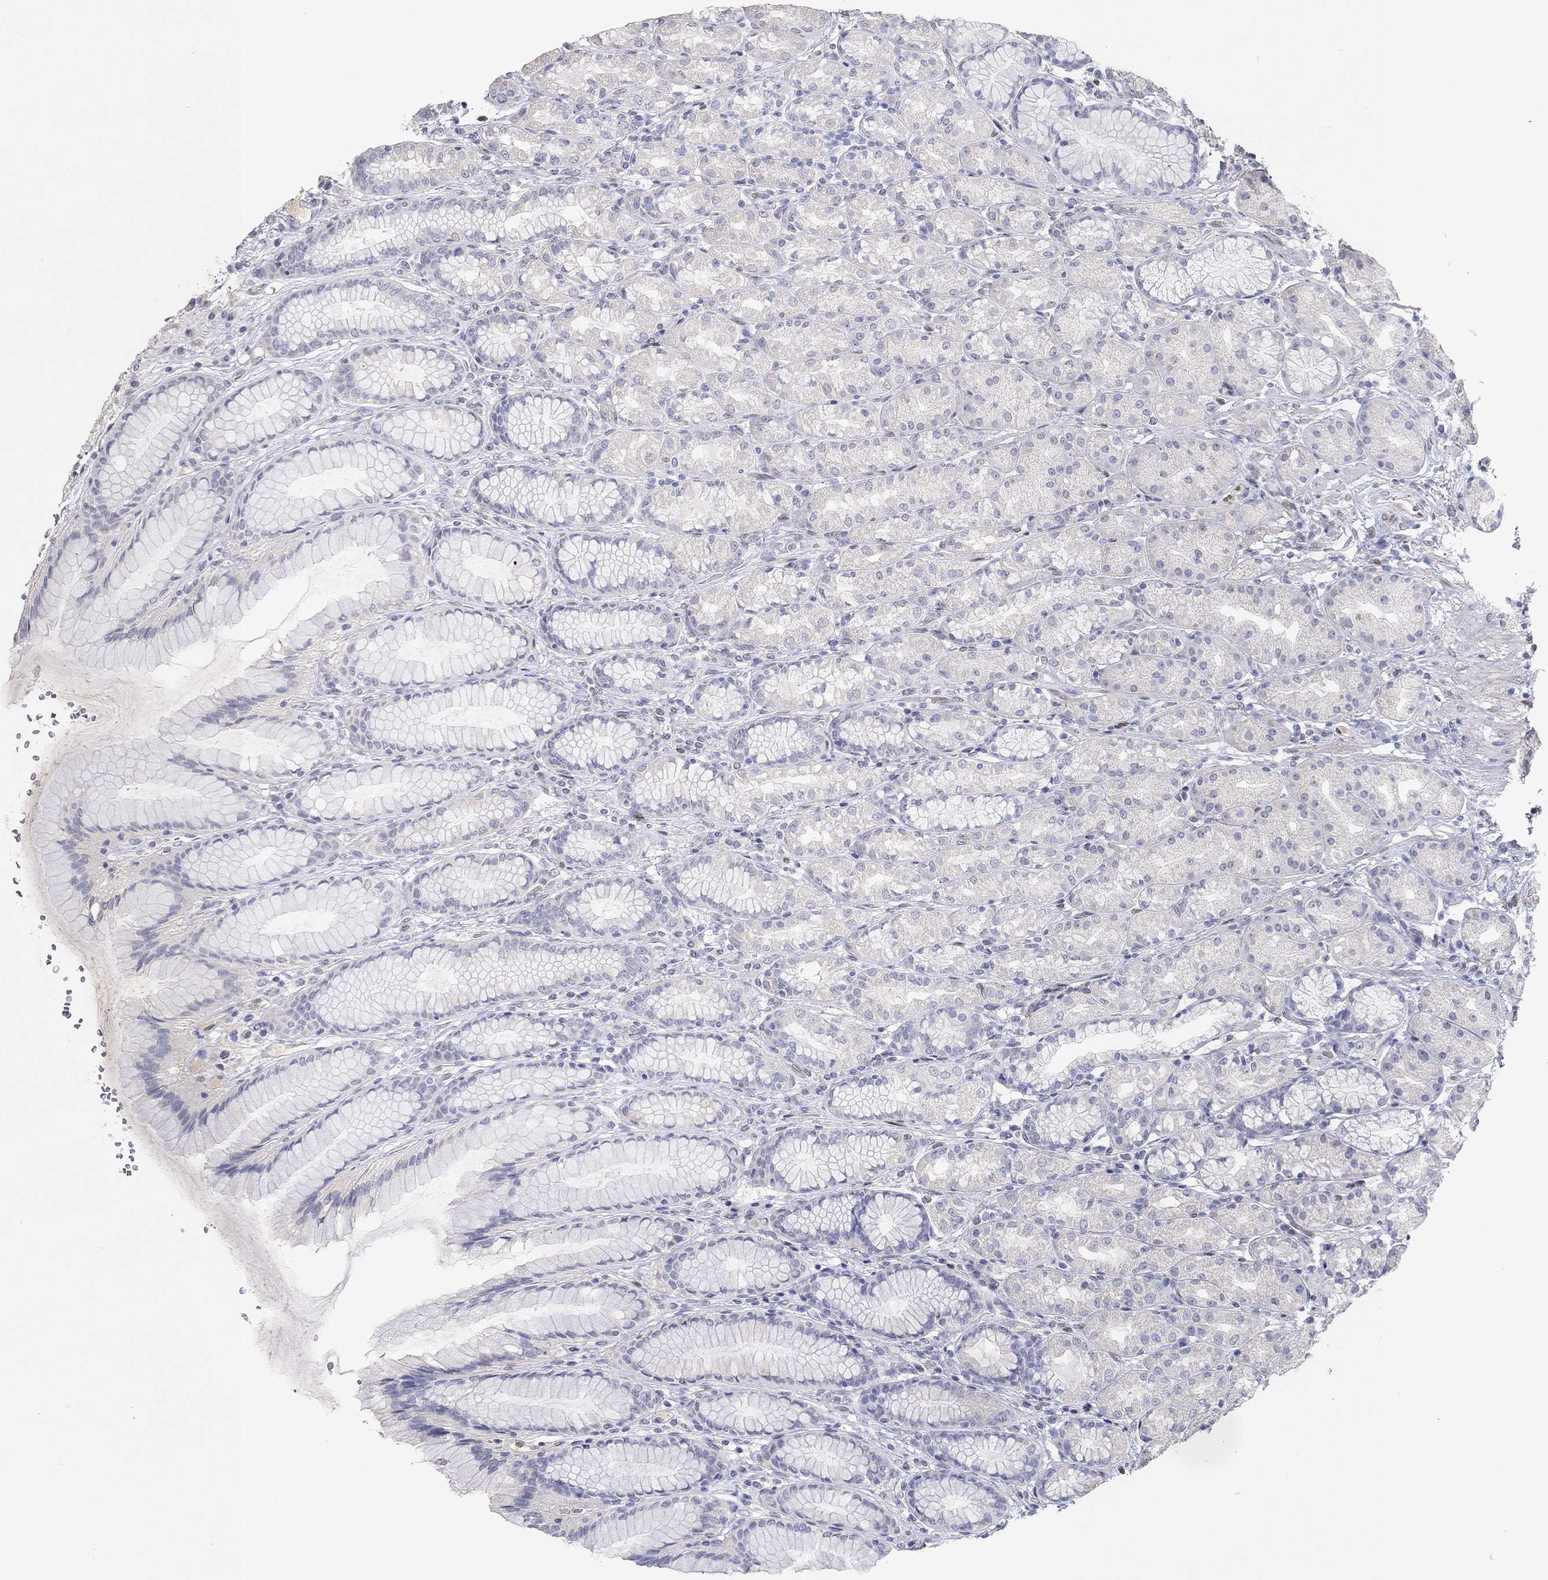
{"staining": {"intensity": "weak", "quantity": "<25%", "location": "cytoplasmic/membranous"}, "tissue": "stomach", "cell_type": "Glandular cells", "image_type": "normal", "snomed": [{"axis": "morphology", "description": "Normal tissue, NOS"}, {"axis": "morphology", "description": "Adenocarcinoma, NOS"}, {"axis": "topography", "description": "Stomach"}], "caption": "The photomicrograph demonstrates no significant positivity in glandular cells of stomach. (DAB (3,3'-diaminobenzidine) IHC, high magnification).", "gene": "FGF2", "patient": {"sex": "female", "age": 79}}